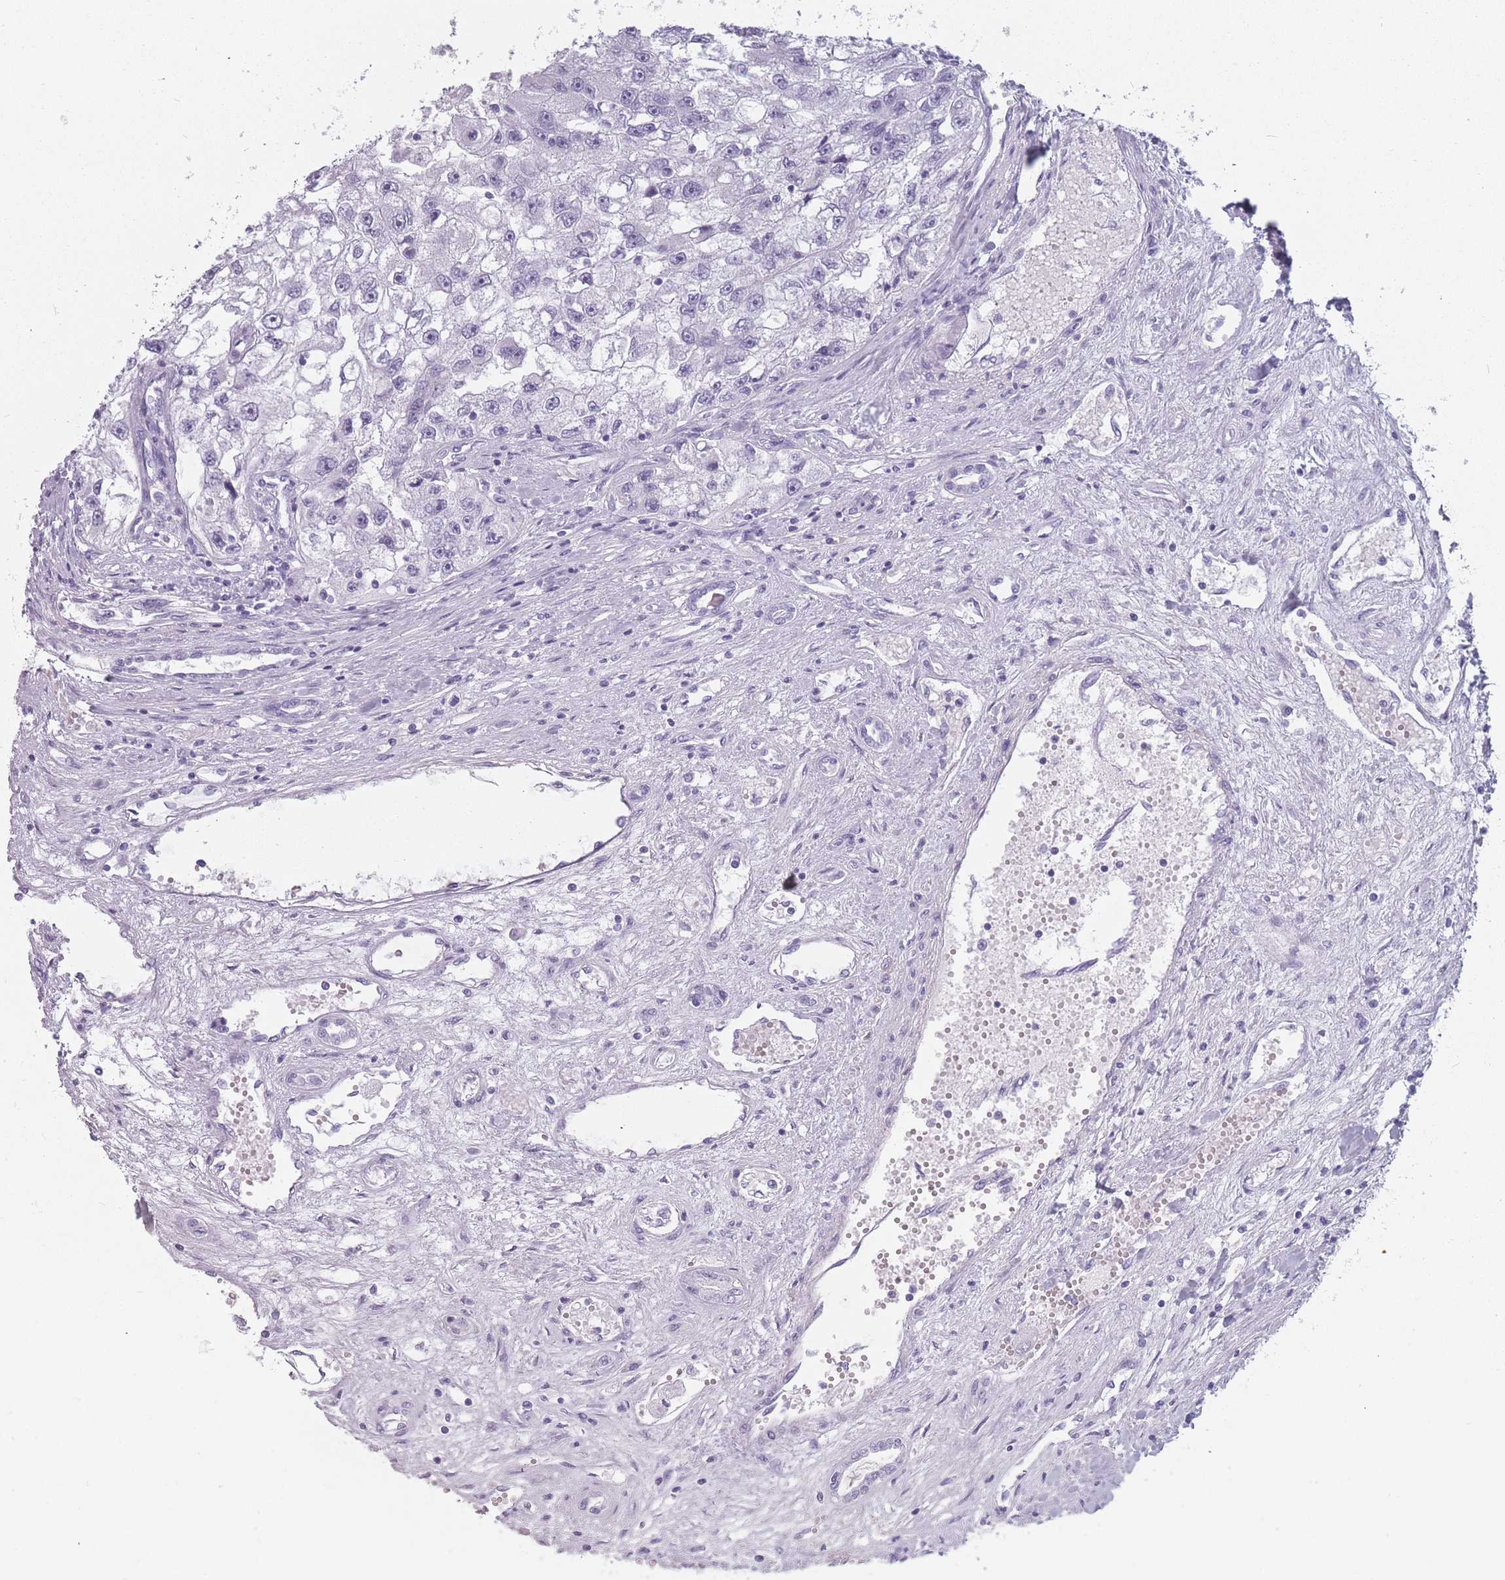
{"staining": {"intensity": "negative", "quantity": "none", "location": "none"}, "tissue": "renal cancer", "cell_type": "Tumor cells", "image_type": "cancer", "snomed": [{"axis": "morphology", "description": "Adenocarcinoma, NOS"}, {"axis": "topography", "description": "Kidney"}], "caption": "DAB (3,3'-diaminobenzidine) immunohistochemical staining of adenocarcinoma (renal) demonstrates no significant positivity in tumor cells.", "gene": "PPFIA3", "patient": {"sex": "male", "age": 63}}